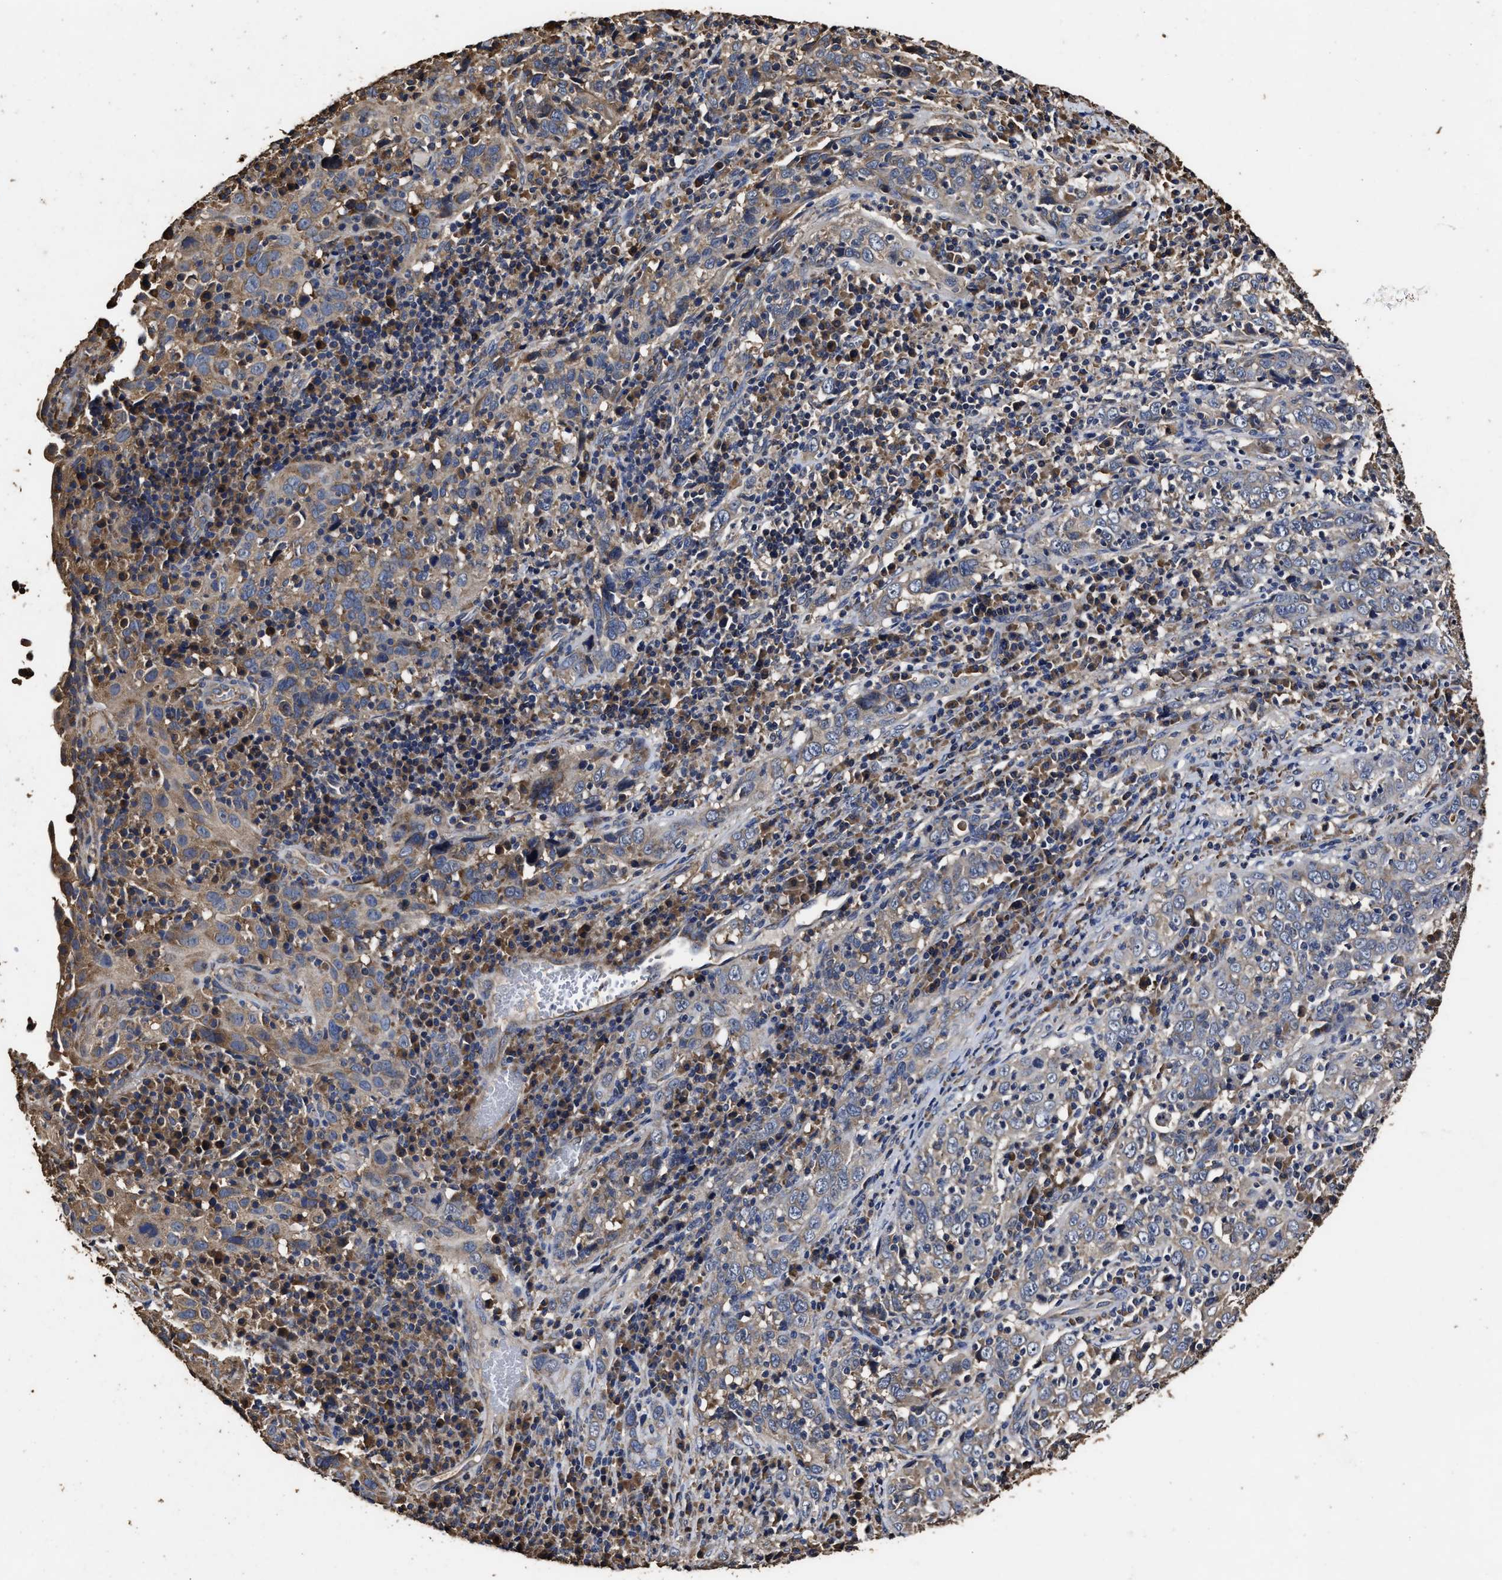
{"staining": {"intensity": "moderate", "quantity": "<25%", "location": "cytoplasmic/membranous"}, "tissue": "cervical cancer", "cell_type": "Tumor cells", "image_type": "cancer", "snomed": [{"axis": "morphology", "description": "Squamous cell carcinoma, NOS"}, {"axis": "topography", "description": "Cervix"}], "caption": "A brown stain labels moderate cytoplasmic/membranous staining of a protein in human squamous cell carcinoma (cervical) tumor cells.", "gene": "PPM1K", "patient": {"sex": "female", "age": 46}}